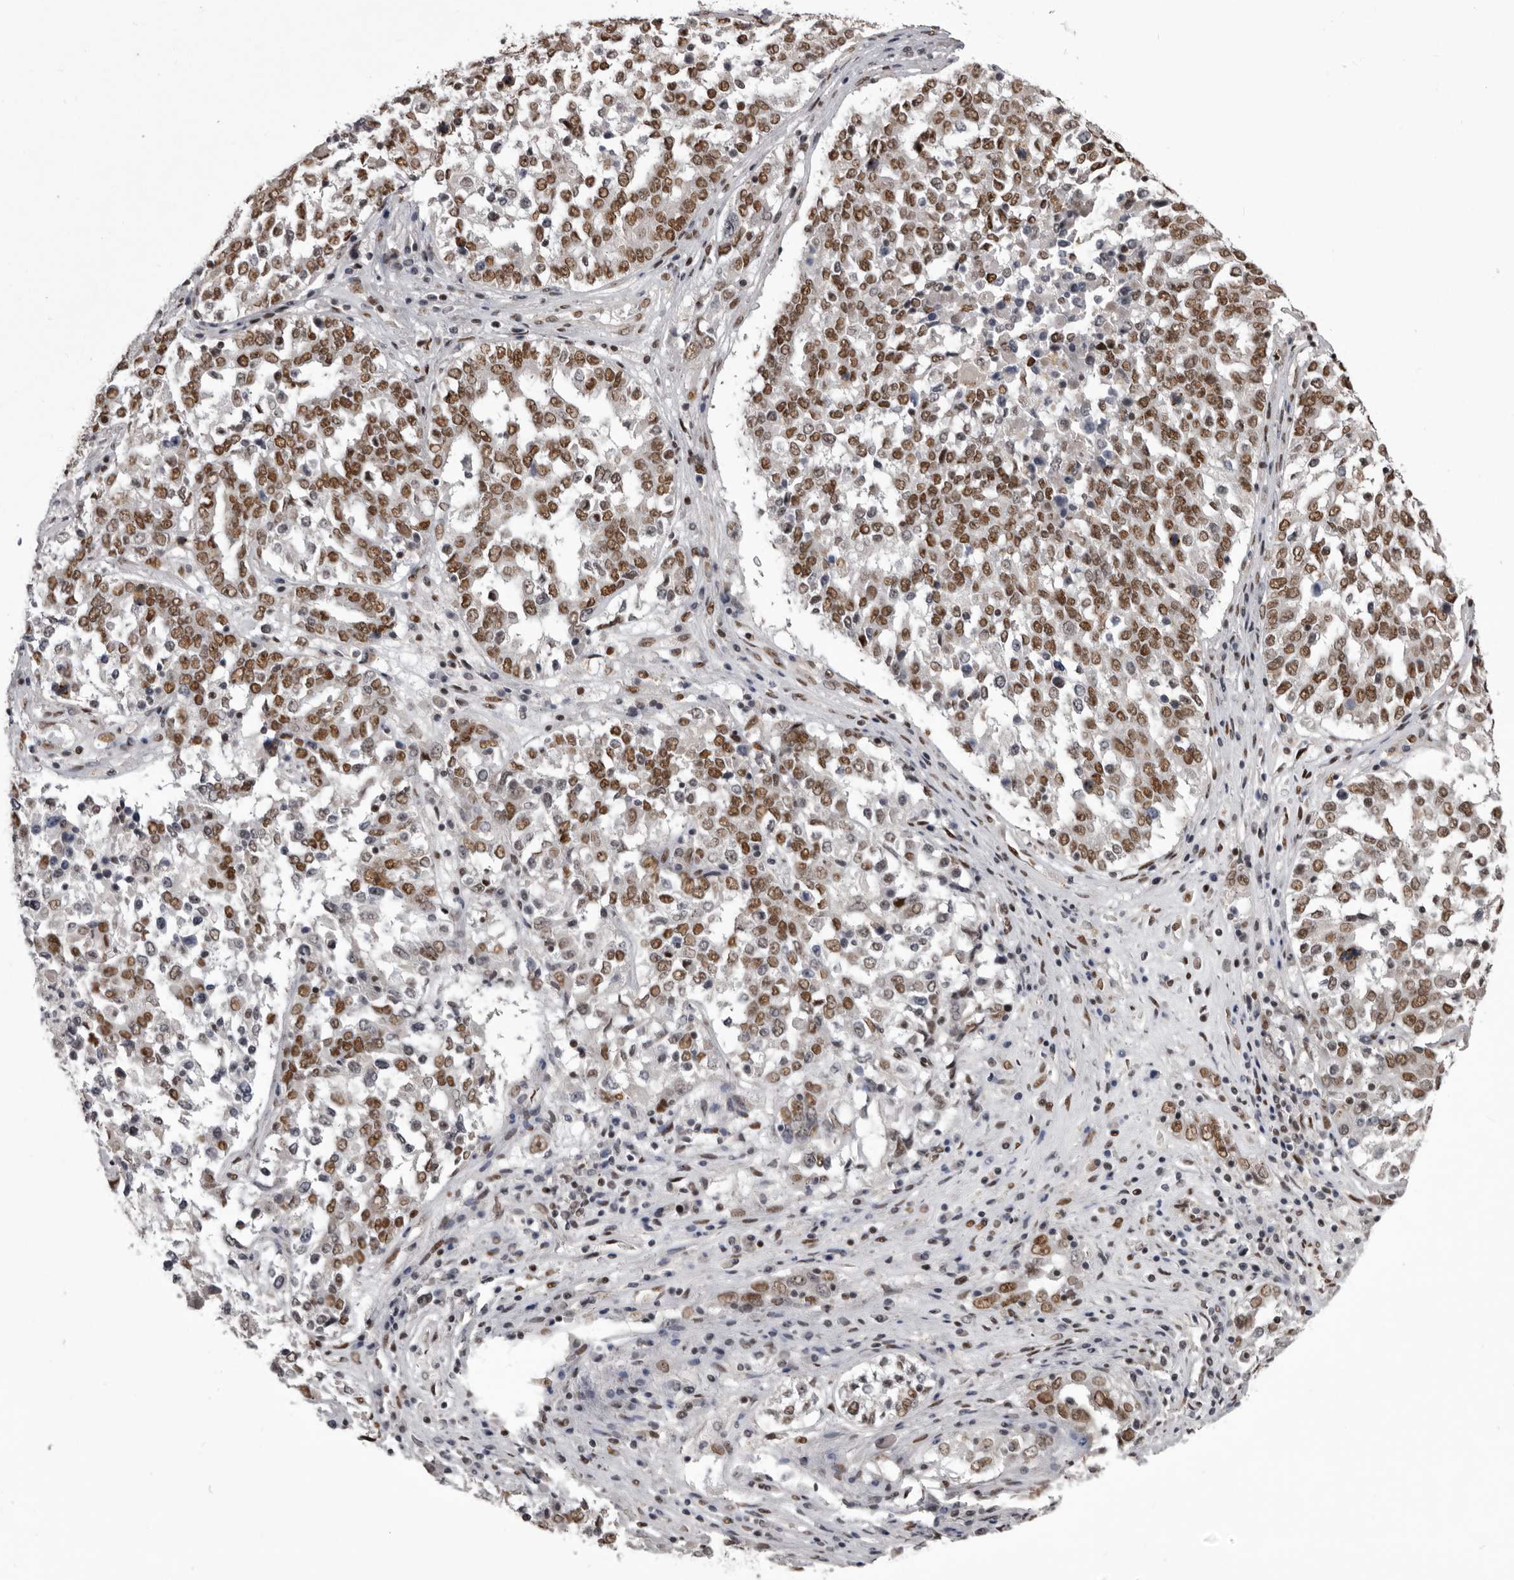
{"staining": {"intensity": "moderate", "quantity": ">75%", "location": "nuclear"}, "tissue": "ovarian cancer", "cell_type": "Tumor cells", "image_type": "cancer", "snomed": [{"axis": "morphology", "description": "Carcinoma, endometroid"}, {"axis": "topography", "description": "Ovary"}], "caption": "There is medium levels of moderate nuclear expression in tumor cells of endometroid carcinoma (ovarian), as demonstrated by immunohistochemical staining (brown color).", "gene": "NUMA1", "patient": {"sex": "female", "age": 62}}